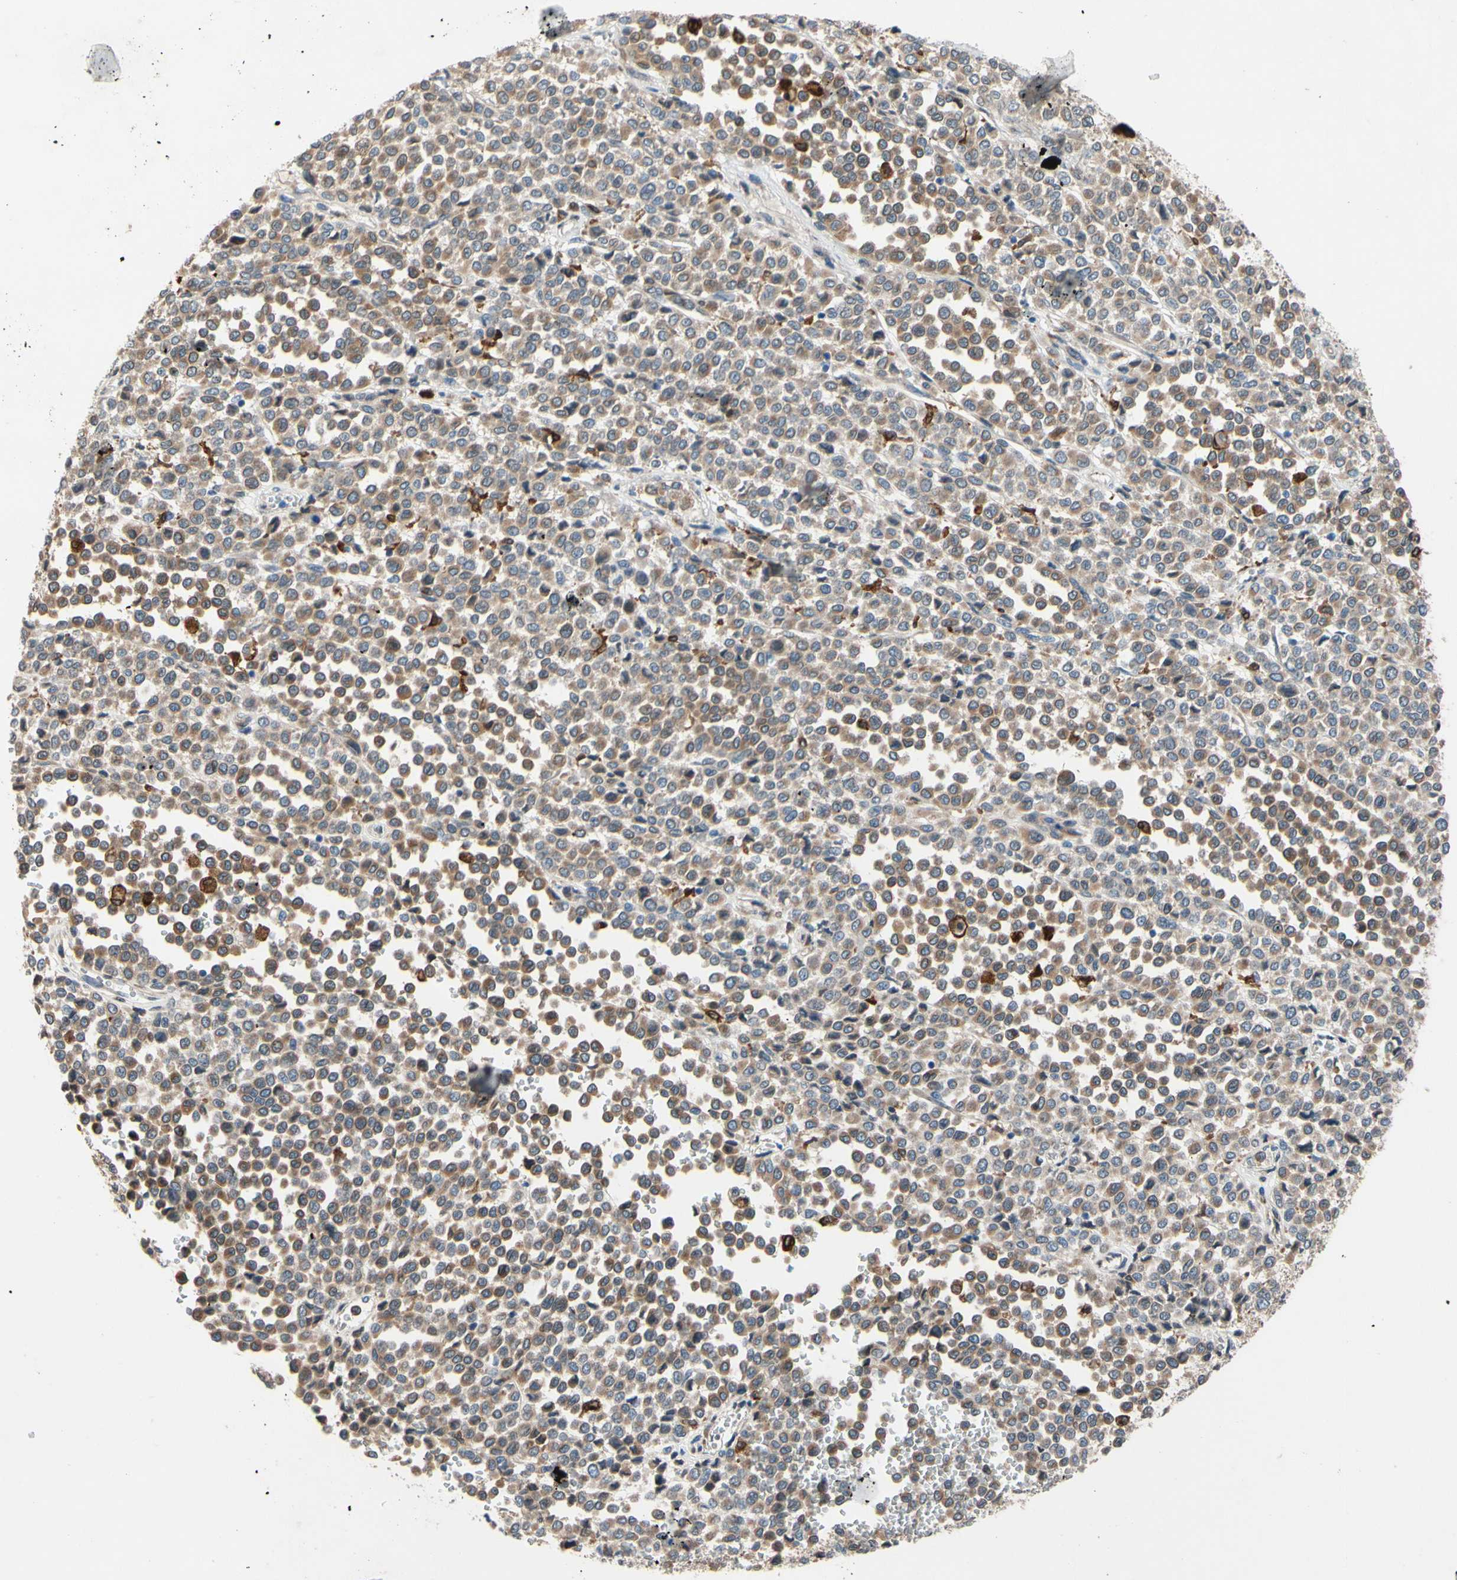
{"staining": {"intensity": "moderate", "quantity": ">75%", "location": "cytoplasmic/membranous"}, "tissue": "melanoma", "cell_type": "Tumor cells", "image_type": "cancer", "snomed": [{"axis": "morphology", "description": "Malignant melanoma, Metastatic site"}, {"axis": "topography", "description": "Pancreas"}], "caption": "DAB immunohistochemical staining of melanoma displays moderate cytoplasmic/membranous protein staining in approximately >75% of tumor cells.", "gene": "PRXL2A", "patient": {"sex": "female", "age": 30}}